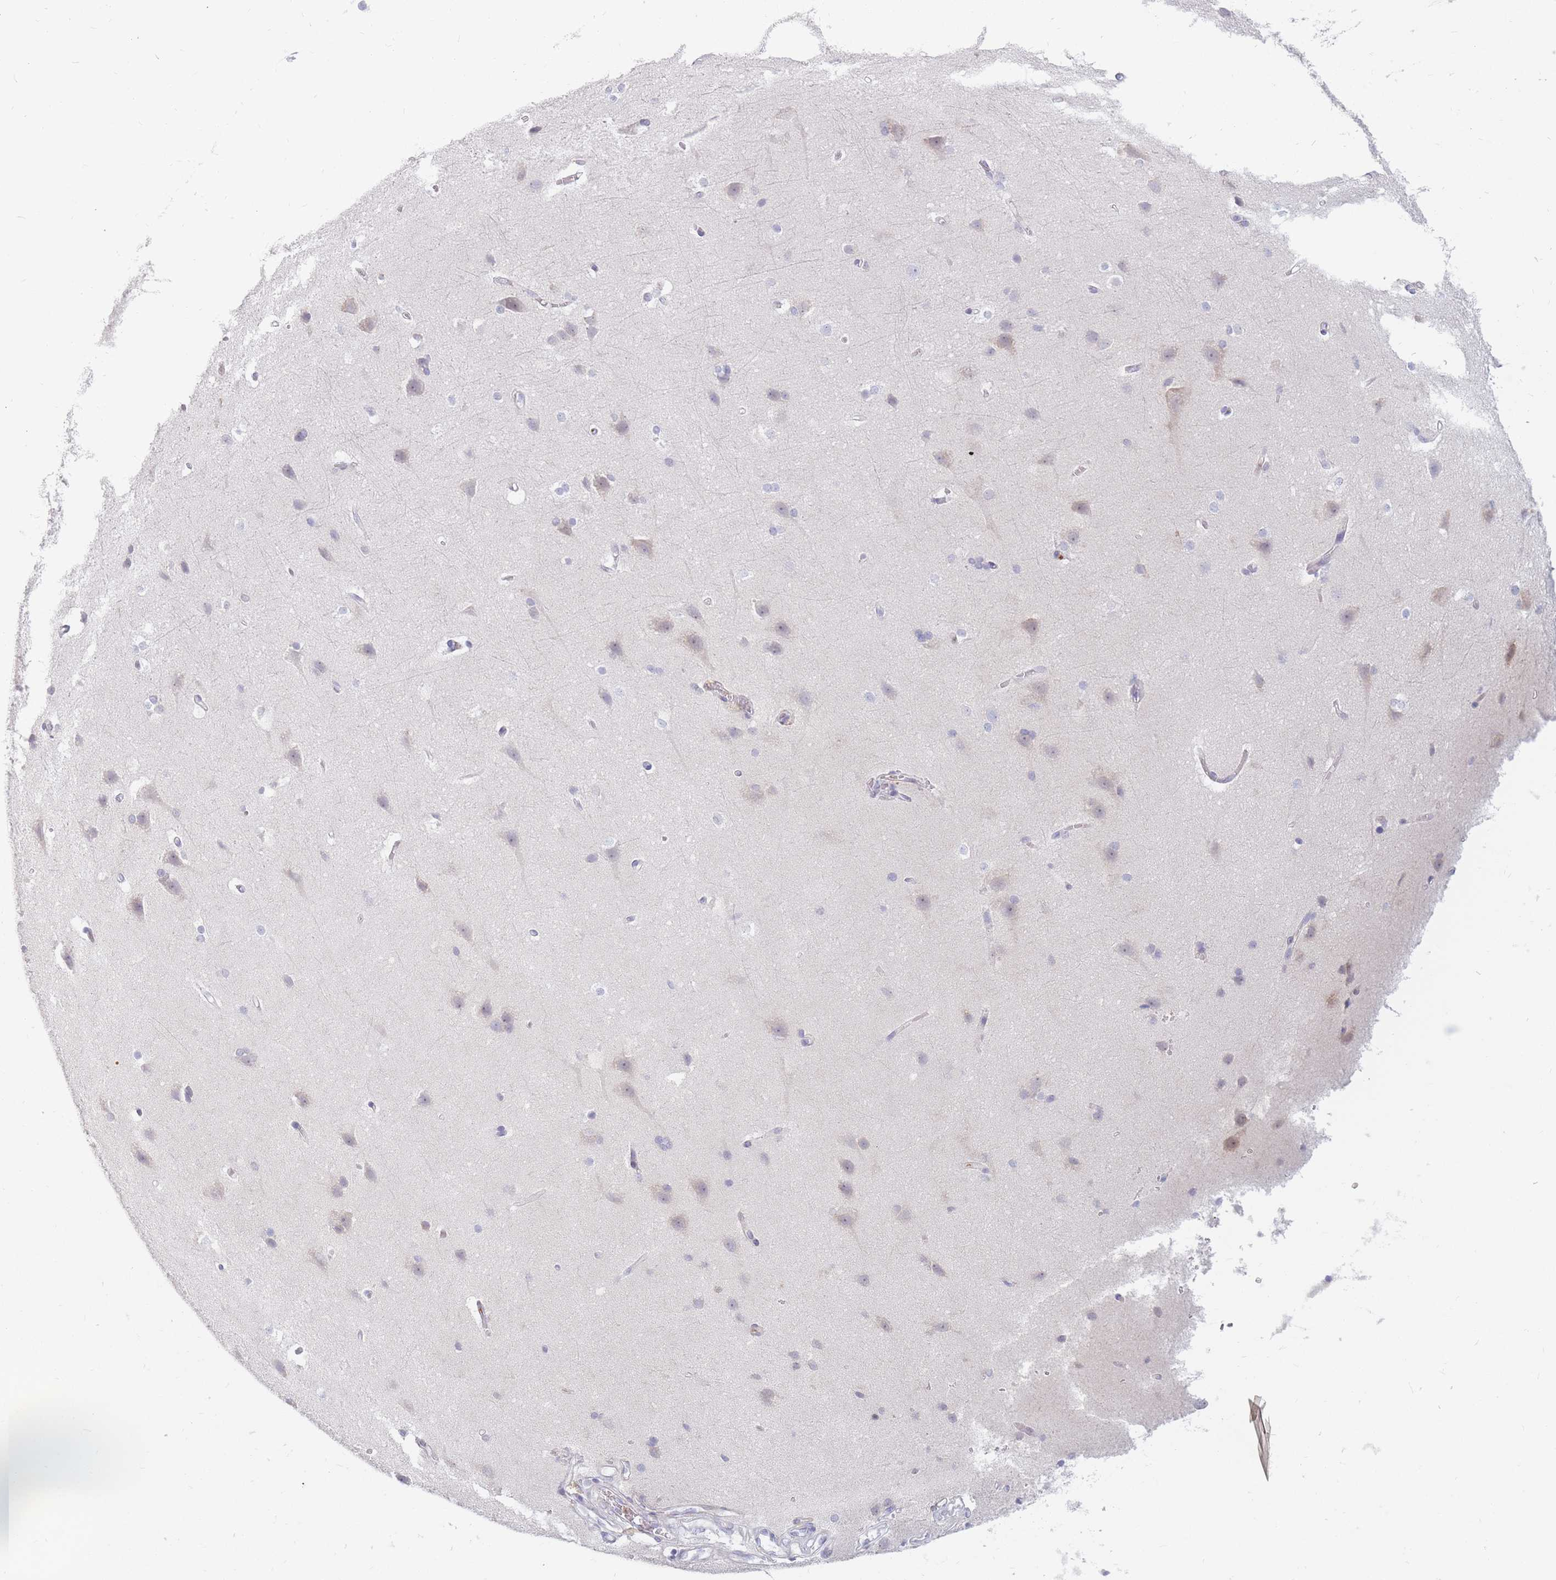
{"staining": {"intensity": "negative", "quantity": "none", "location": "none"}, "tissue": "cerebral cortex", "cell_type": "Endothelial cells", "image_type": "normal", "snomed": [{"axis": "morphology", "description": "Normal tissue, NOS"}, {"axis": "topography", "description": "Cerebral cortex"}], "caption": "Cerebral cortex stained for a protein using immunohistochemistry (IHC) shows no positivity endothelial cells.", "gene": "PTGDR", "patient": {"sex": "male", "age": 37}}